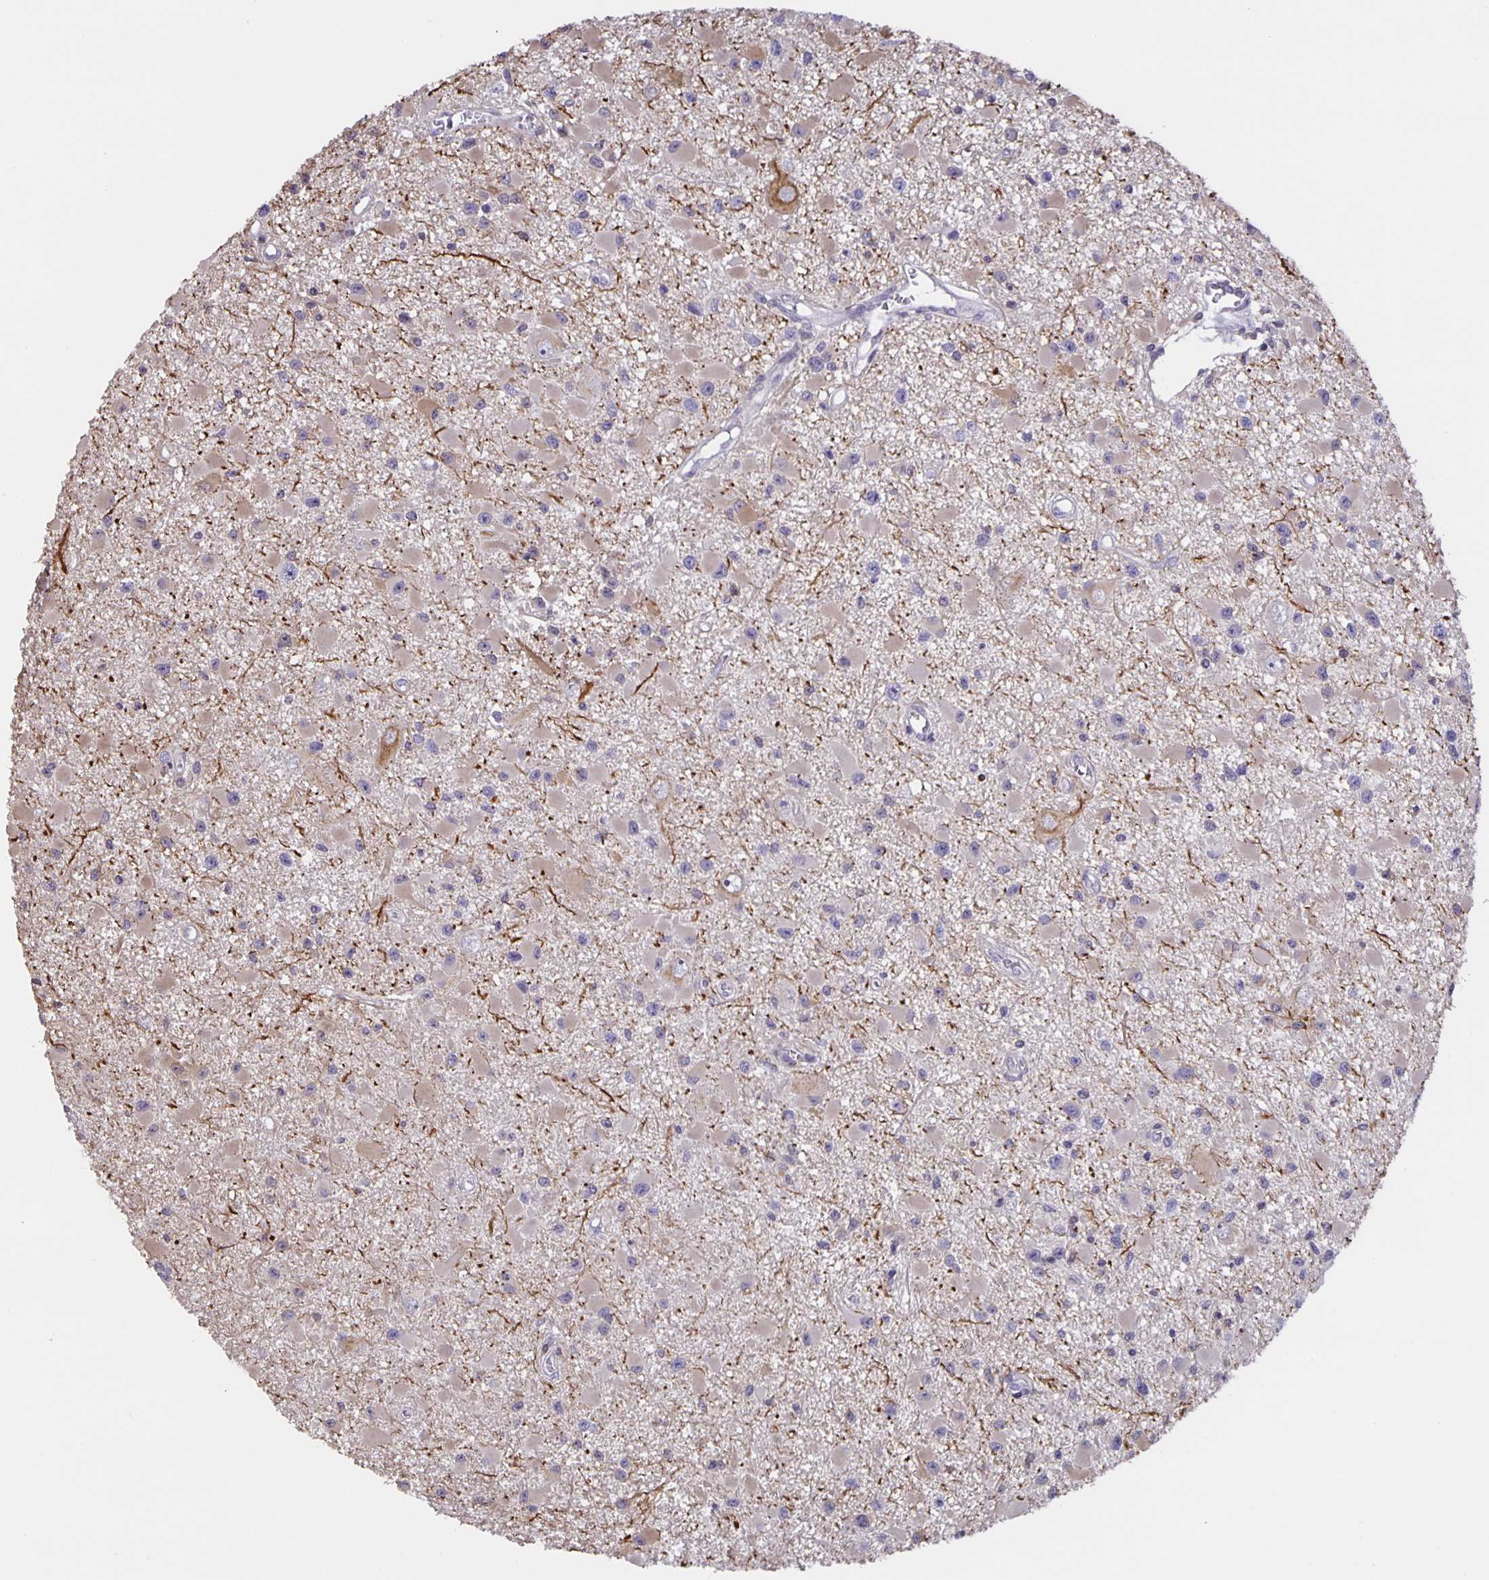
{"staining": {"intensity": "negative", "quantity": "none", "location": "none"}, "tissue": "glioma", "cell_type": "Tumor cells", "image_type": "cancer", "snomed": [{"axis": "morphology", "description": "Glioma, malignant, High grade"}, {"axis": "topography", "description": "Brain"}], "caption": "The photomicrograph demonstrates no staining of tumor cells in glioma. The staining was performed using DAB to visualize the protein expression in brown, while the nuclei were stained in blue with hematoxylin (Magnification: 20x).", "gene": "MARCHF6", "patient": {"sex": "male", "age": 54}}